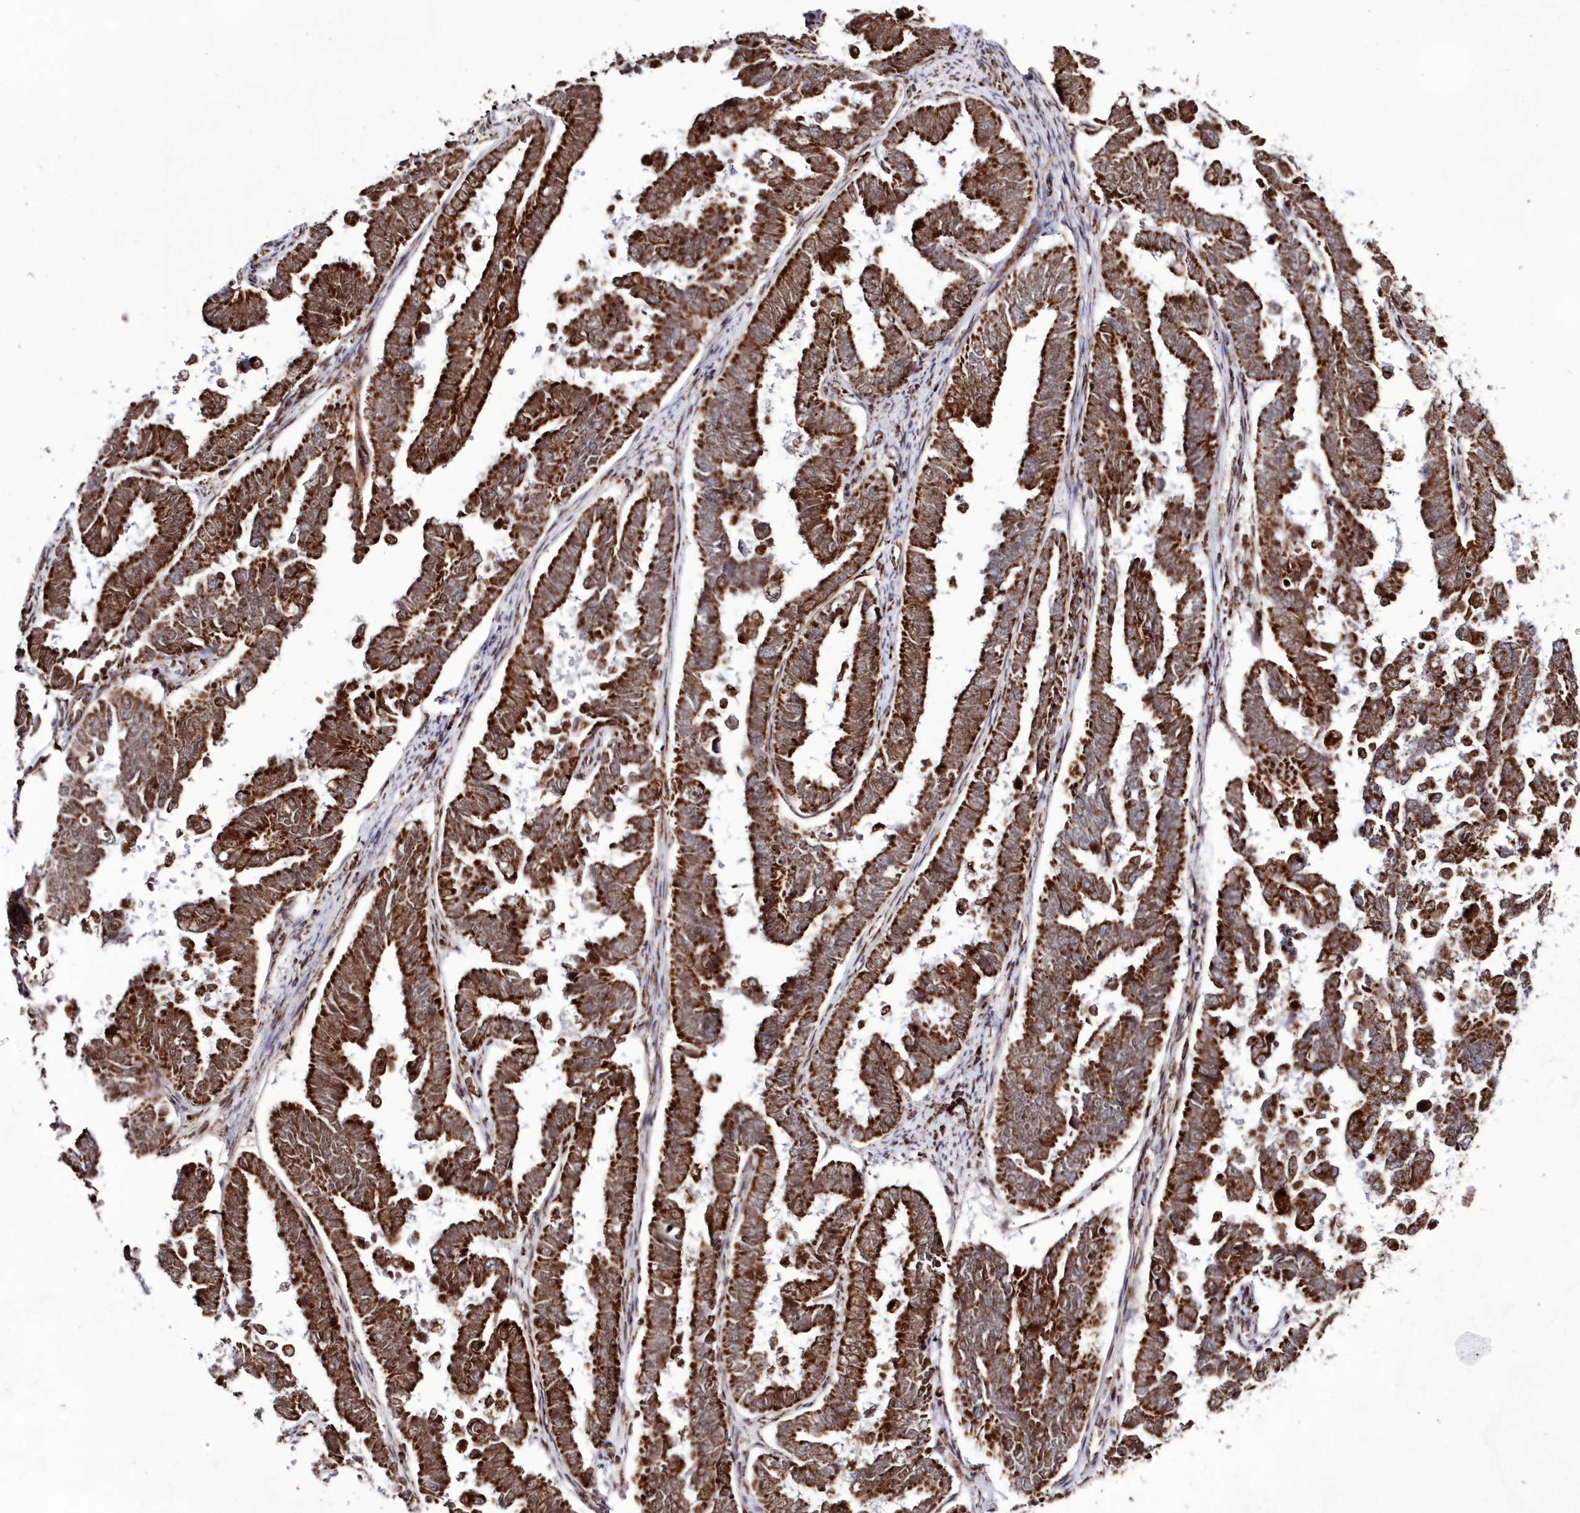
{"staining": {"intensity": "strong", "quantity": ">75%", "location": "cytoplasmic/membranous"}, "tissue": "endometrial cancer", "cell_type": "Tumor cells", "image_type": "cancer", "snomed": [{"axis": "morphology", "description": "Adenocarcinoma, NOS"}, {"axis": "topography", "description": "Endometrium"}], "caption": "Immunohistochemical staining of human endometrial cancer shows high levels of strong cytoplasmic/membranous protein expression in approximately >75% of tumor cells. (IHC, brightfield microscopy, high magnification).", "gene": "HADHB", "patient": {"sex": "female", "age": 75}}